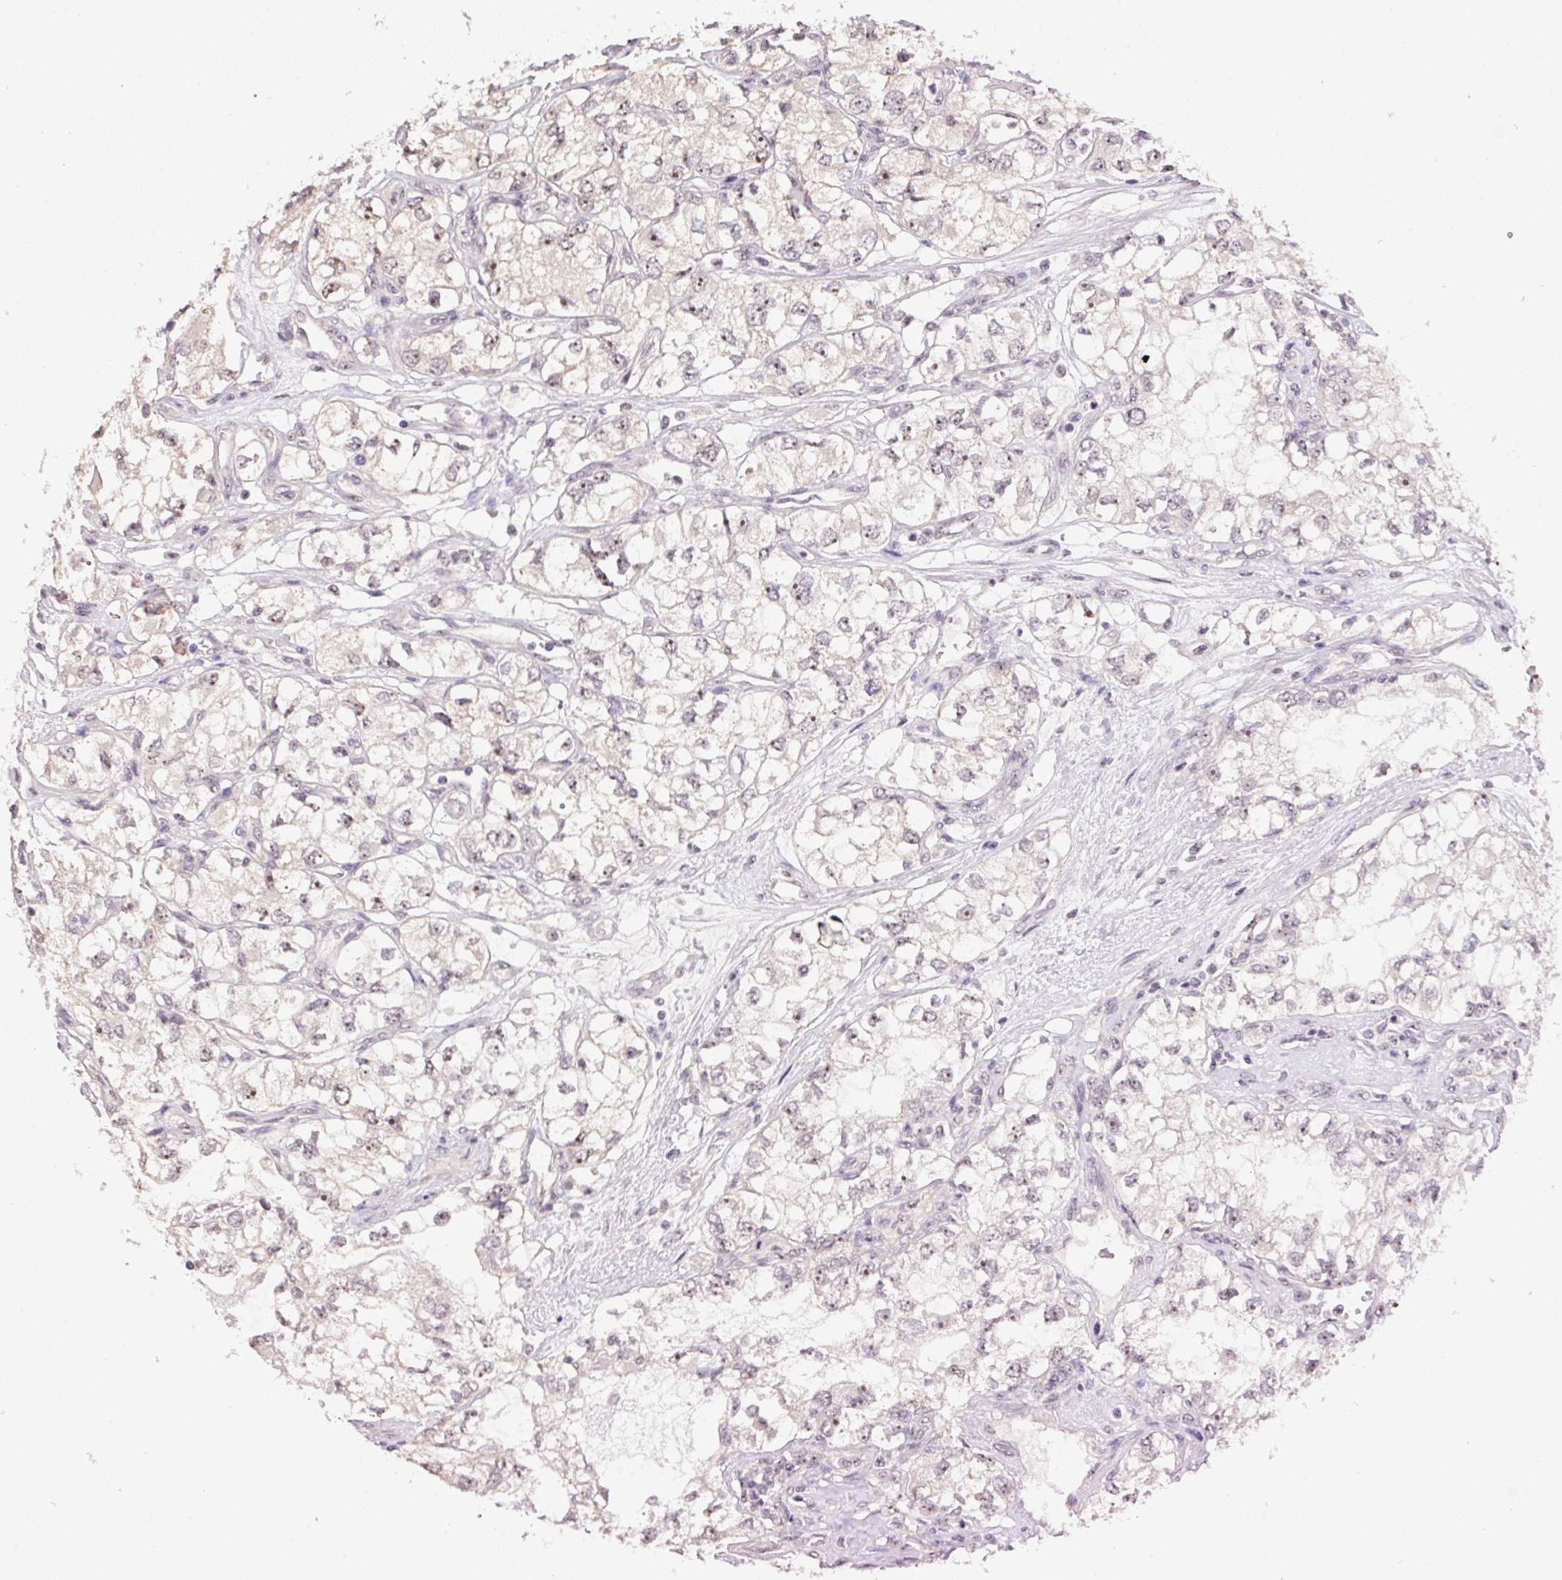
{"staining": {"intensity": "weak", "quantity": "<25%", "location": "nuclear"}, "tissue": "renal cancer", "cell_type": "Tumor cells", "image_type": "cancer", "snomed": [{"axis": "morphology", "description": "Adenocarcinoma, NOS"}, {"axis": "topography", "description": "Kidney"}], "caption": "Immunohistochemistry histopathology image of human renal cancer (adenocarcinoma) stained for a protein (brown), which displays no positivity in tumor cells. (Immunohistochemistry, brightfield microscopy, high magnification).", "gene": "BATF2", "patient": {"sex": "female", "age": 59}}